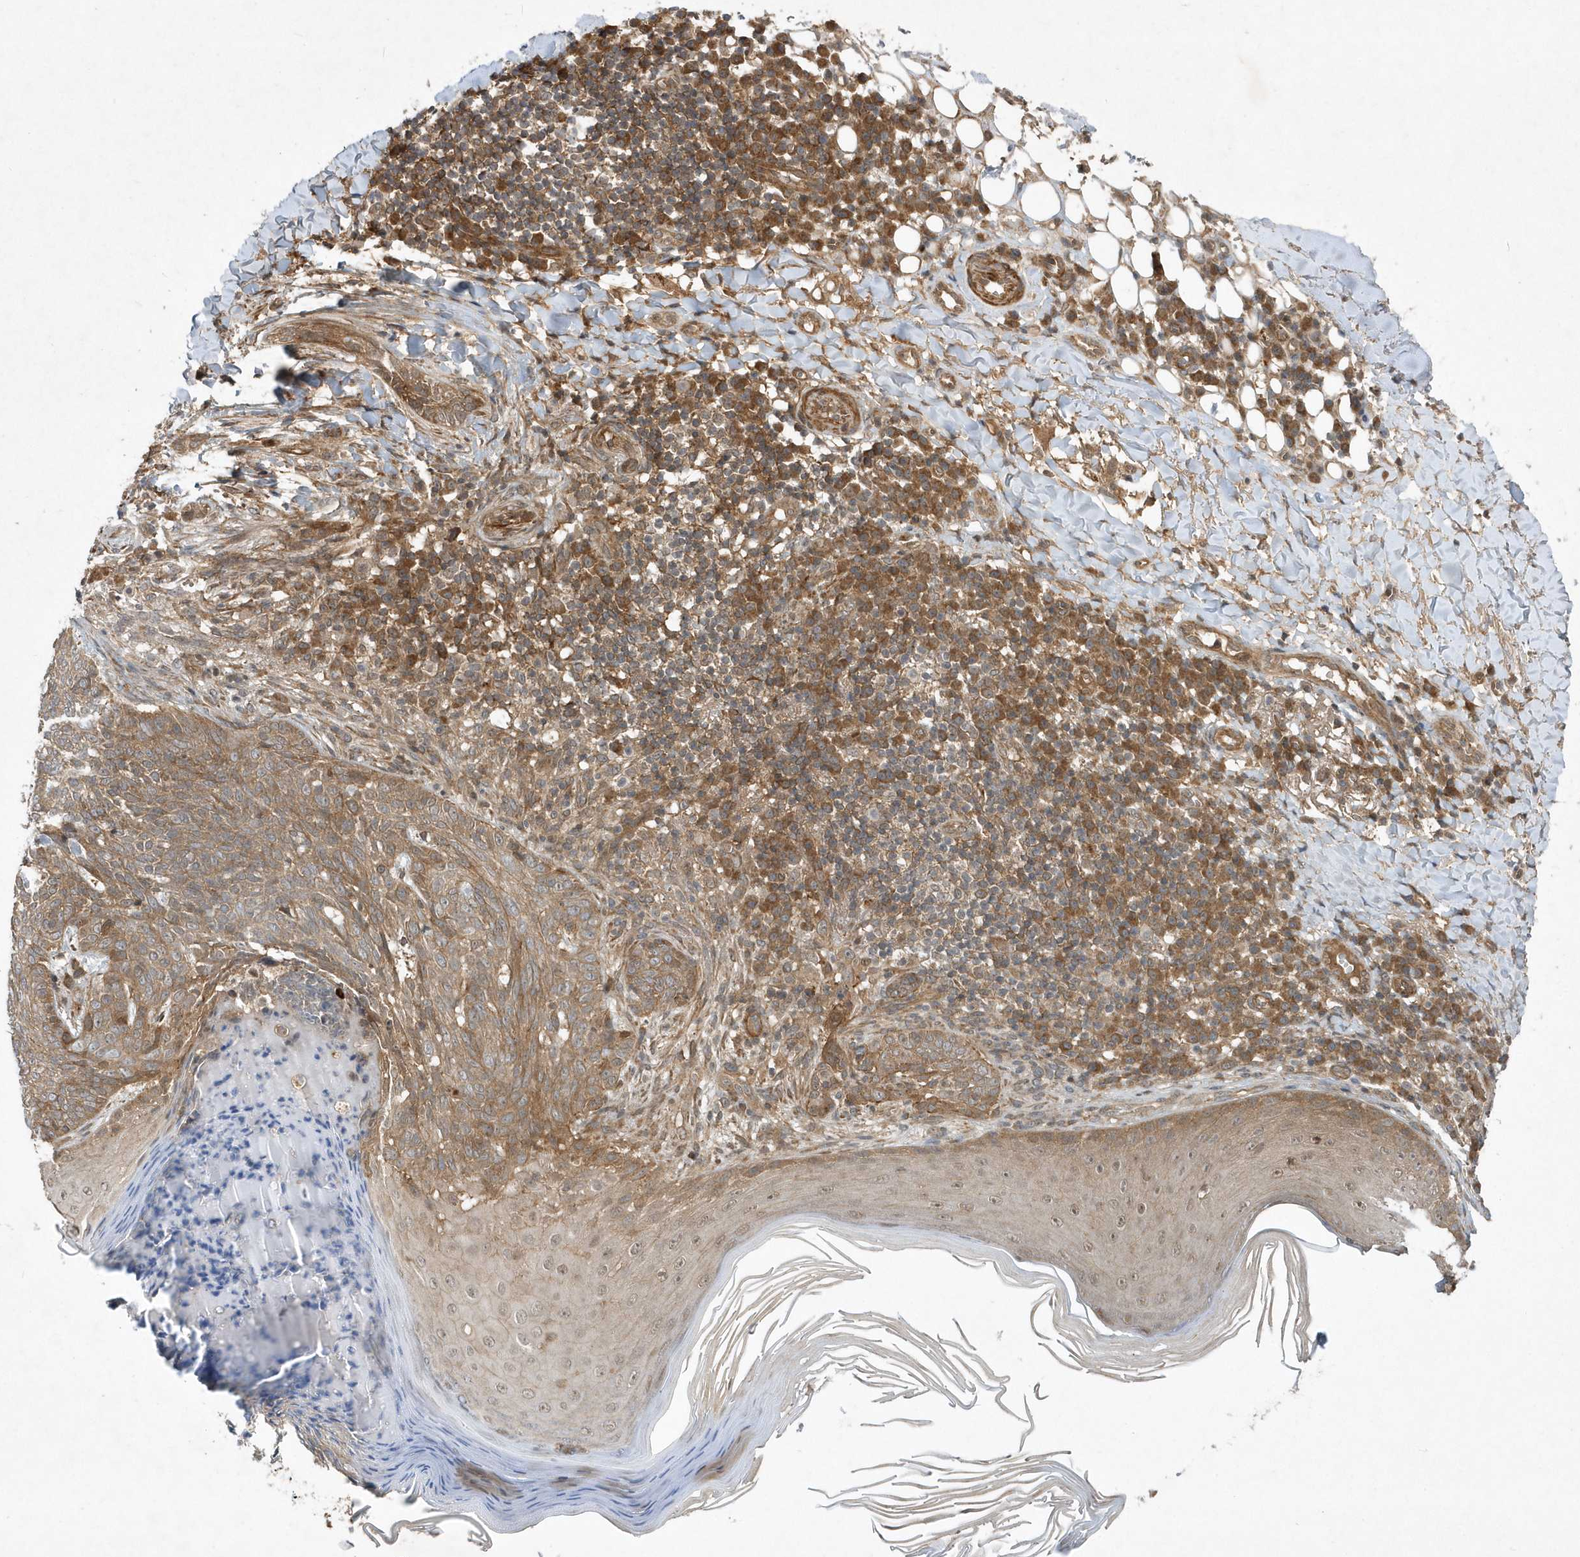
{"staining": {"intensity": "moderate", "quantity": ">75%", "location": "cytoplasmic/membranous"}, "tissue": "skin cancer", "cell_type": "Tumor cells", "image_type": "cancer", "snomed": [{"axis": "morphology", "description": "Basal cell carcinoma"}, {"axis": "topography", "description": "Skin"}], "caption": "Protein expression by immunohistochemistry (IHC) reveals moderate cytoplasmic/membranous staining in about >75% of tumor cells in skin cancer. (Brightfield microscopy of DAB IHC at high magnification).", "gene": "GFM2", "patient": {"sex": "male", "age": 85}}